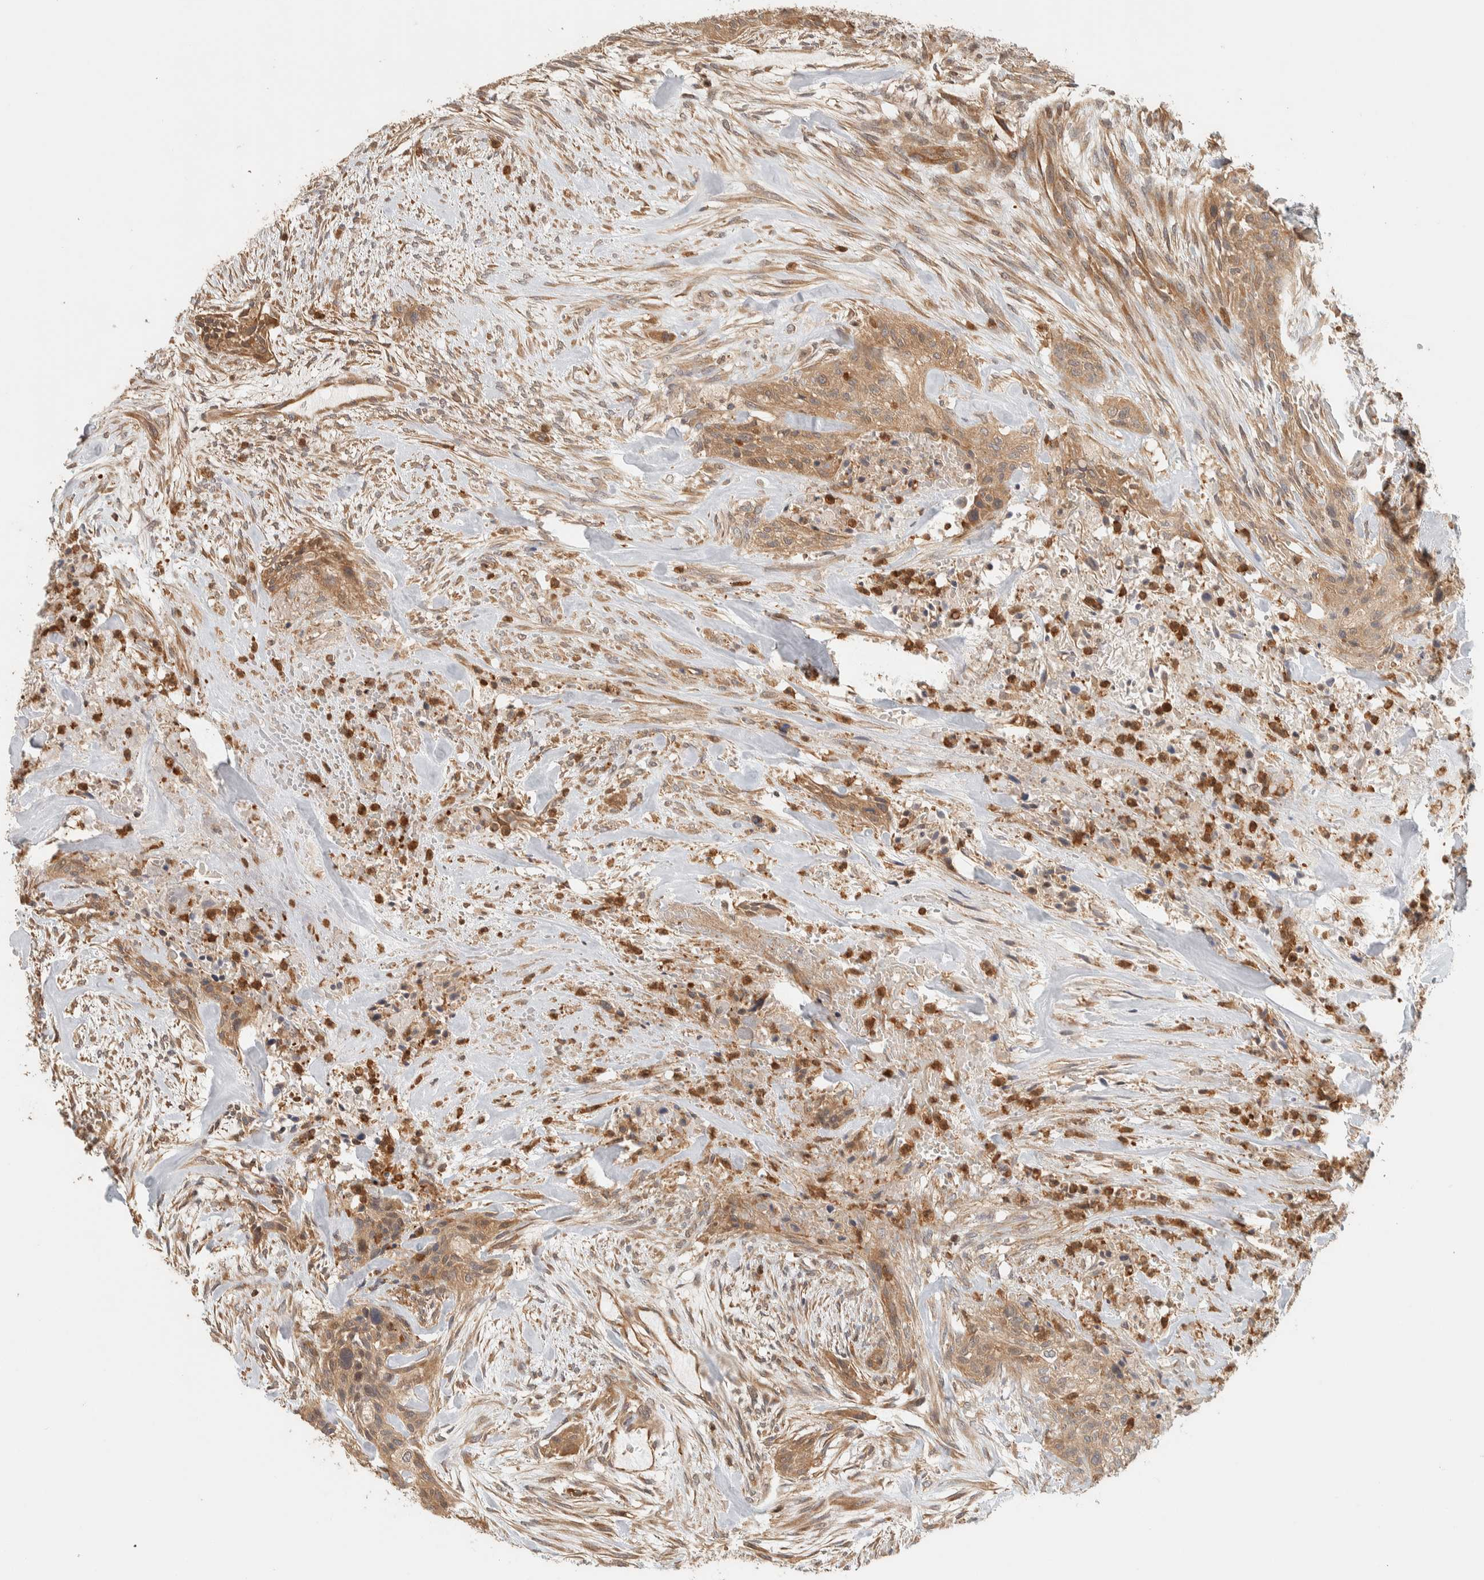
{"staining": {"intensity": "moderate", "quantity": ">75%", "location": "cytoplasmic/membranous"}, "tissue": "urothelial cancer", "cell_type": "Tumor cells", "image_type": "cancer", "snomed": [{"axis": "morphology", "description": "Urothelial carcinoma, High grade"}, {"axis": "topography", "description": "Urinary bladder"}], "caption": "This is an image of IHC staining of urothelial cancer, which shows moderate staining in the cytoplasmic/membranous of tumor cells.", "gene": "ADSS2", "patient": {"sex": "male", "age": 35}}